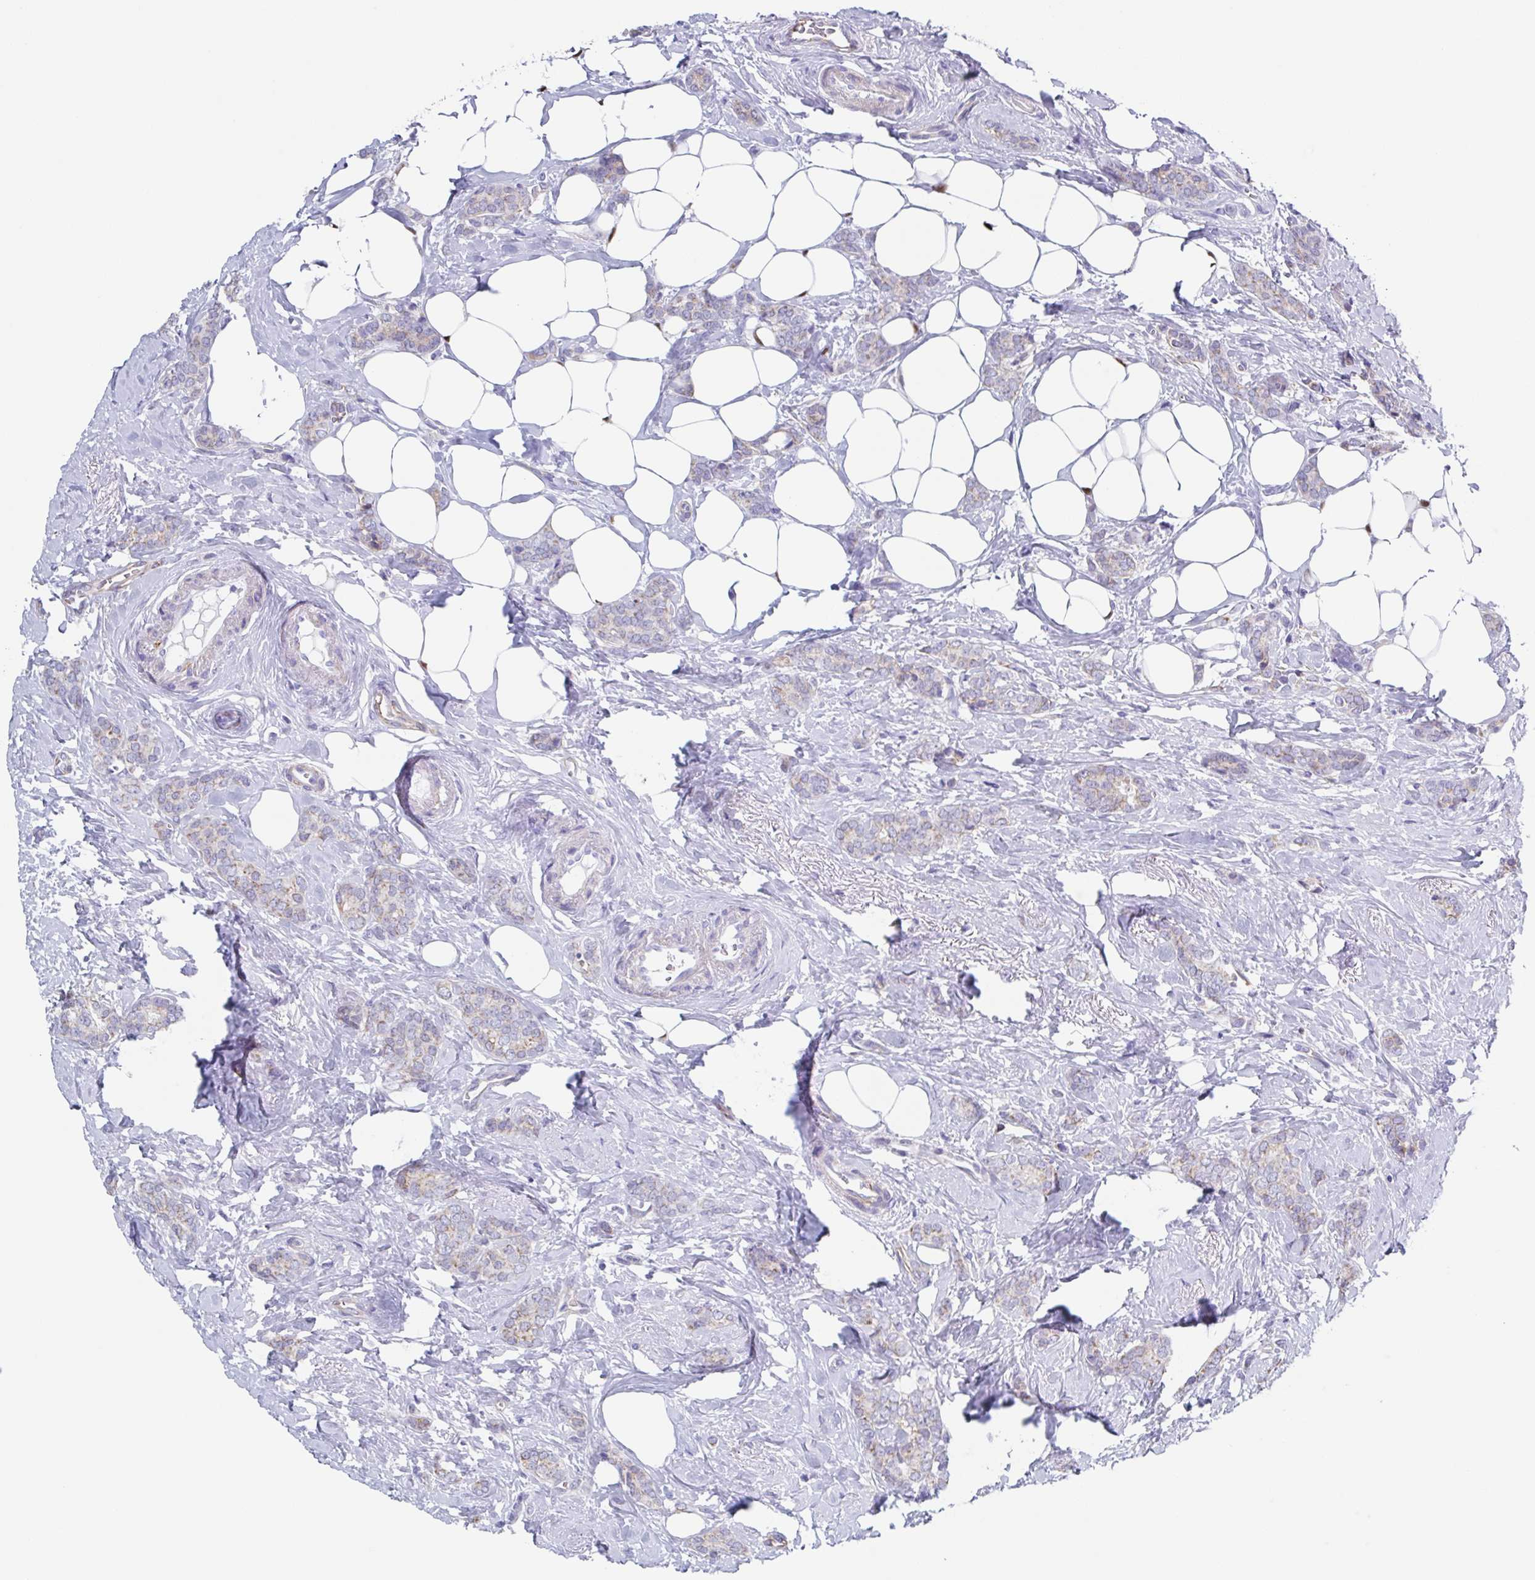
{"staining": {"intensity": "weak", "quantity": "<25%", "location": "cytoplasmic/membranous"}, "tissue": "breast cancer", "cell_type": "Tumor cells", "image_type": "cancer", "snomed": [{"axis": "morphology", "description": "Normal tissue, NOS"}, {"axis": "morphology", "description": "Duct carcinoma"}, {"axis": "topography", "description": "Breast"}], "caption": "DAB (3,3'-diaminobenzidine) immunohistochemical staining of breast invasive ductal carcinoma demonstrates no significant expression in tumor cells.", "gene": "PBOV1", "patient": {"sex": "female", "age": 77}}